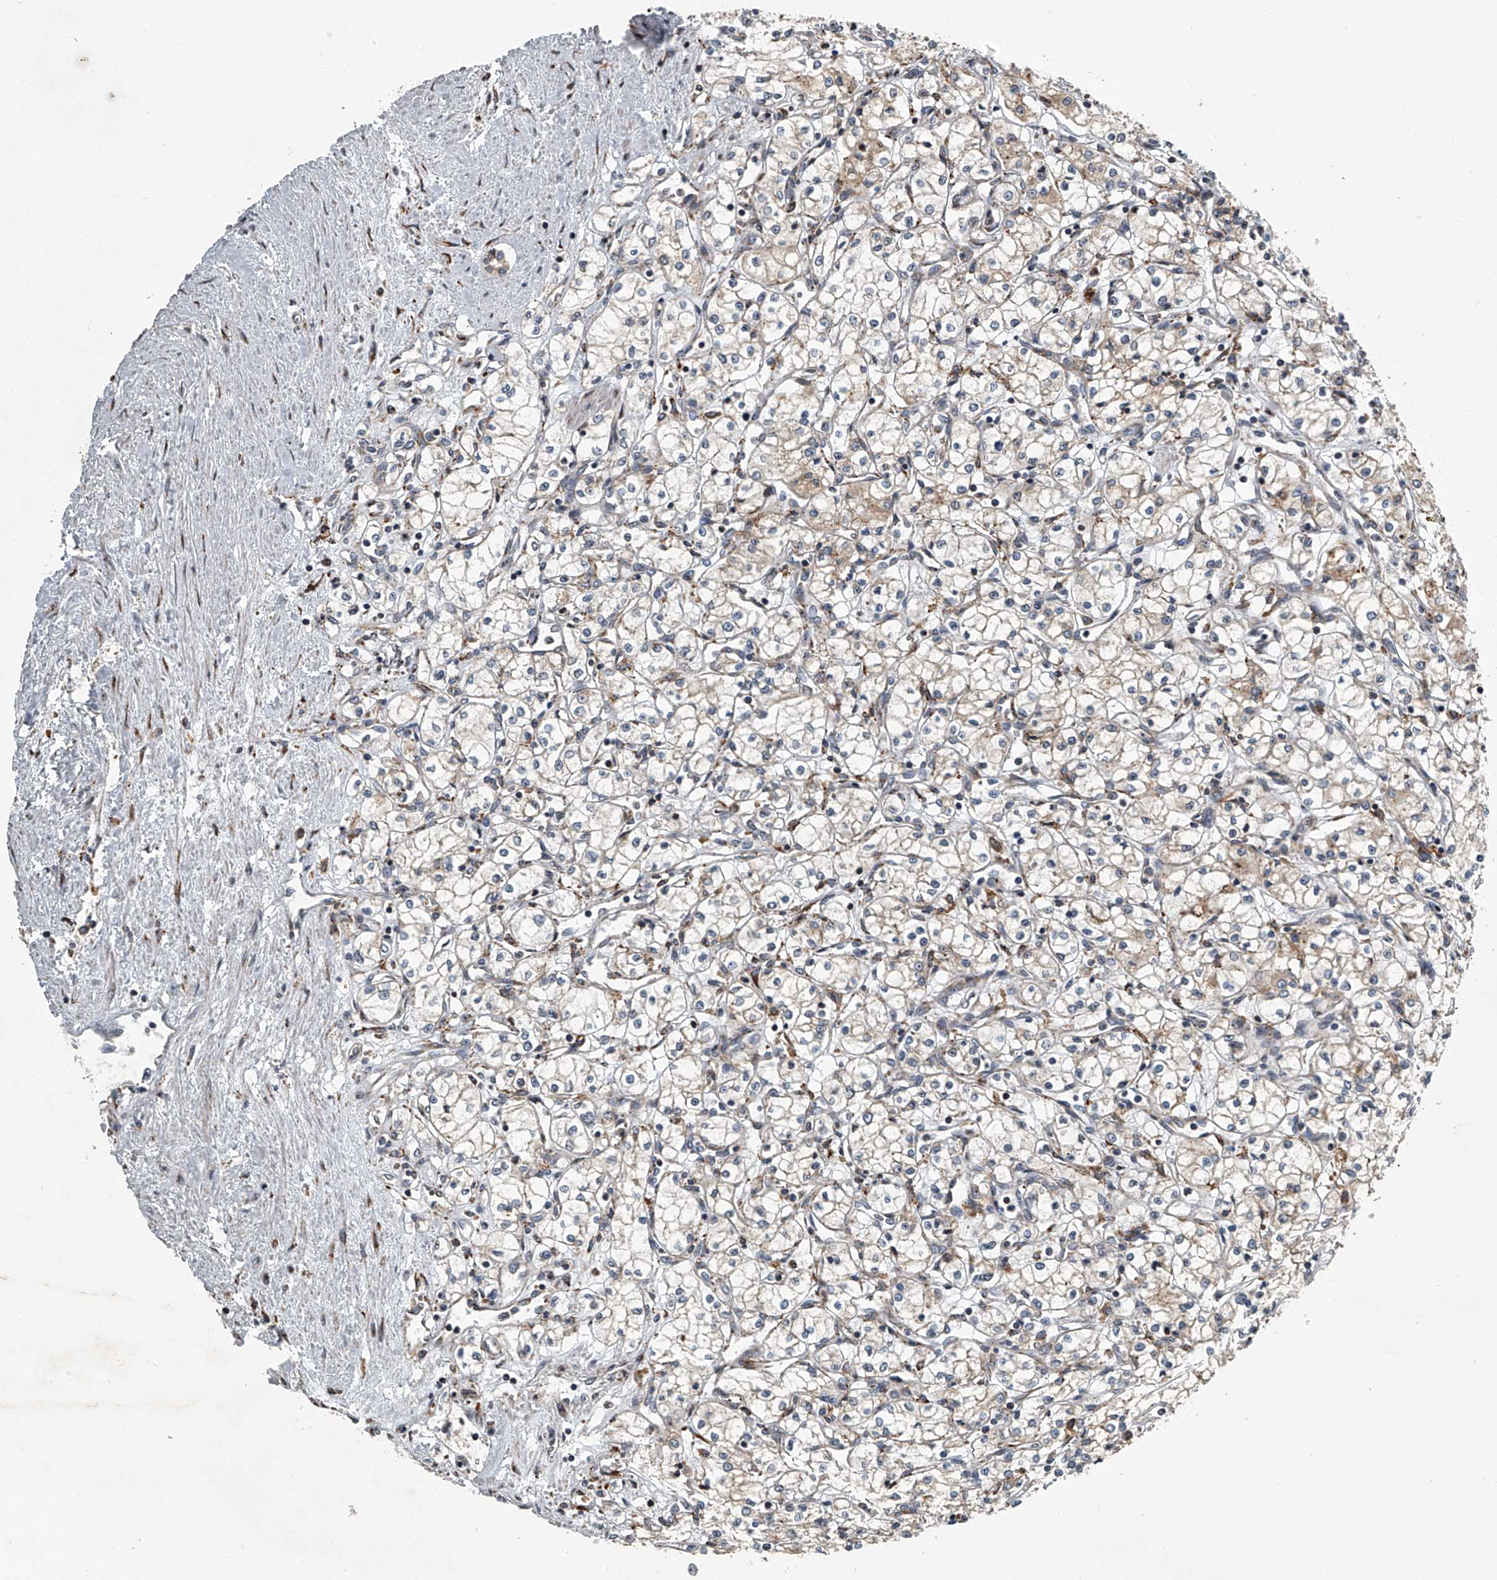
{"staining": {"intensity": "weak", "quantity": "<25%", "location": "cytoplasmic/membranous"}, "tissue": "renal cancer", "cell_type": "Tumor cells", "image_type": "cancer", "snomed": [{"axis": "morphology", "description": "Adenocarcinoma, NOS"}, {"axis": "topography", "description": "Kidney"}], "caption": "IHC histopathology image of neoplastic tissue: human renal cancer (adenocarcinoma) stained with DAB demonstrates no significant protein positivity in tumor cells. Brightfield microscopy of immunohistochemistry stained with DAB (3,3'-diaminobenzidine) (brown) and hematoxylin (blue), captured at high magnification.", "gene": "TMEM63C", "patient": {"sex": "male", "age": 59}}